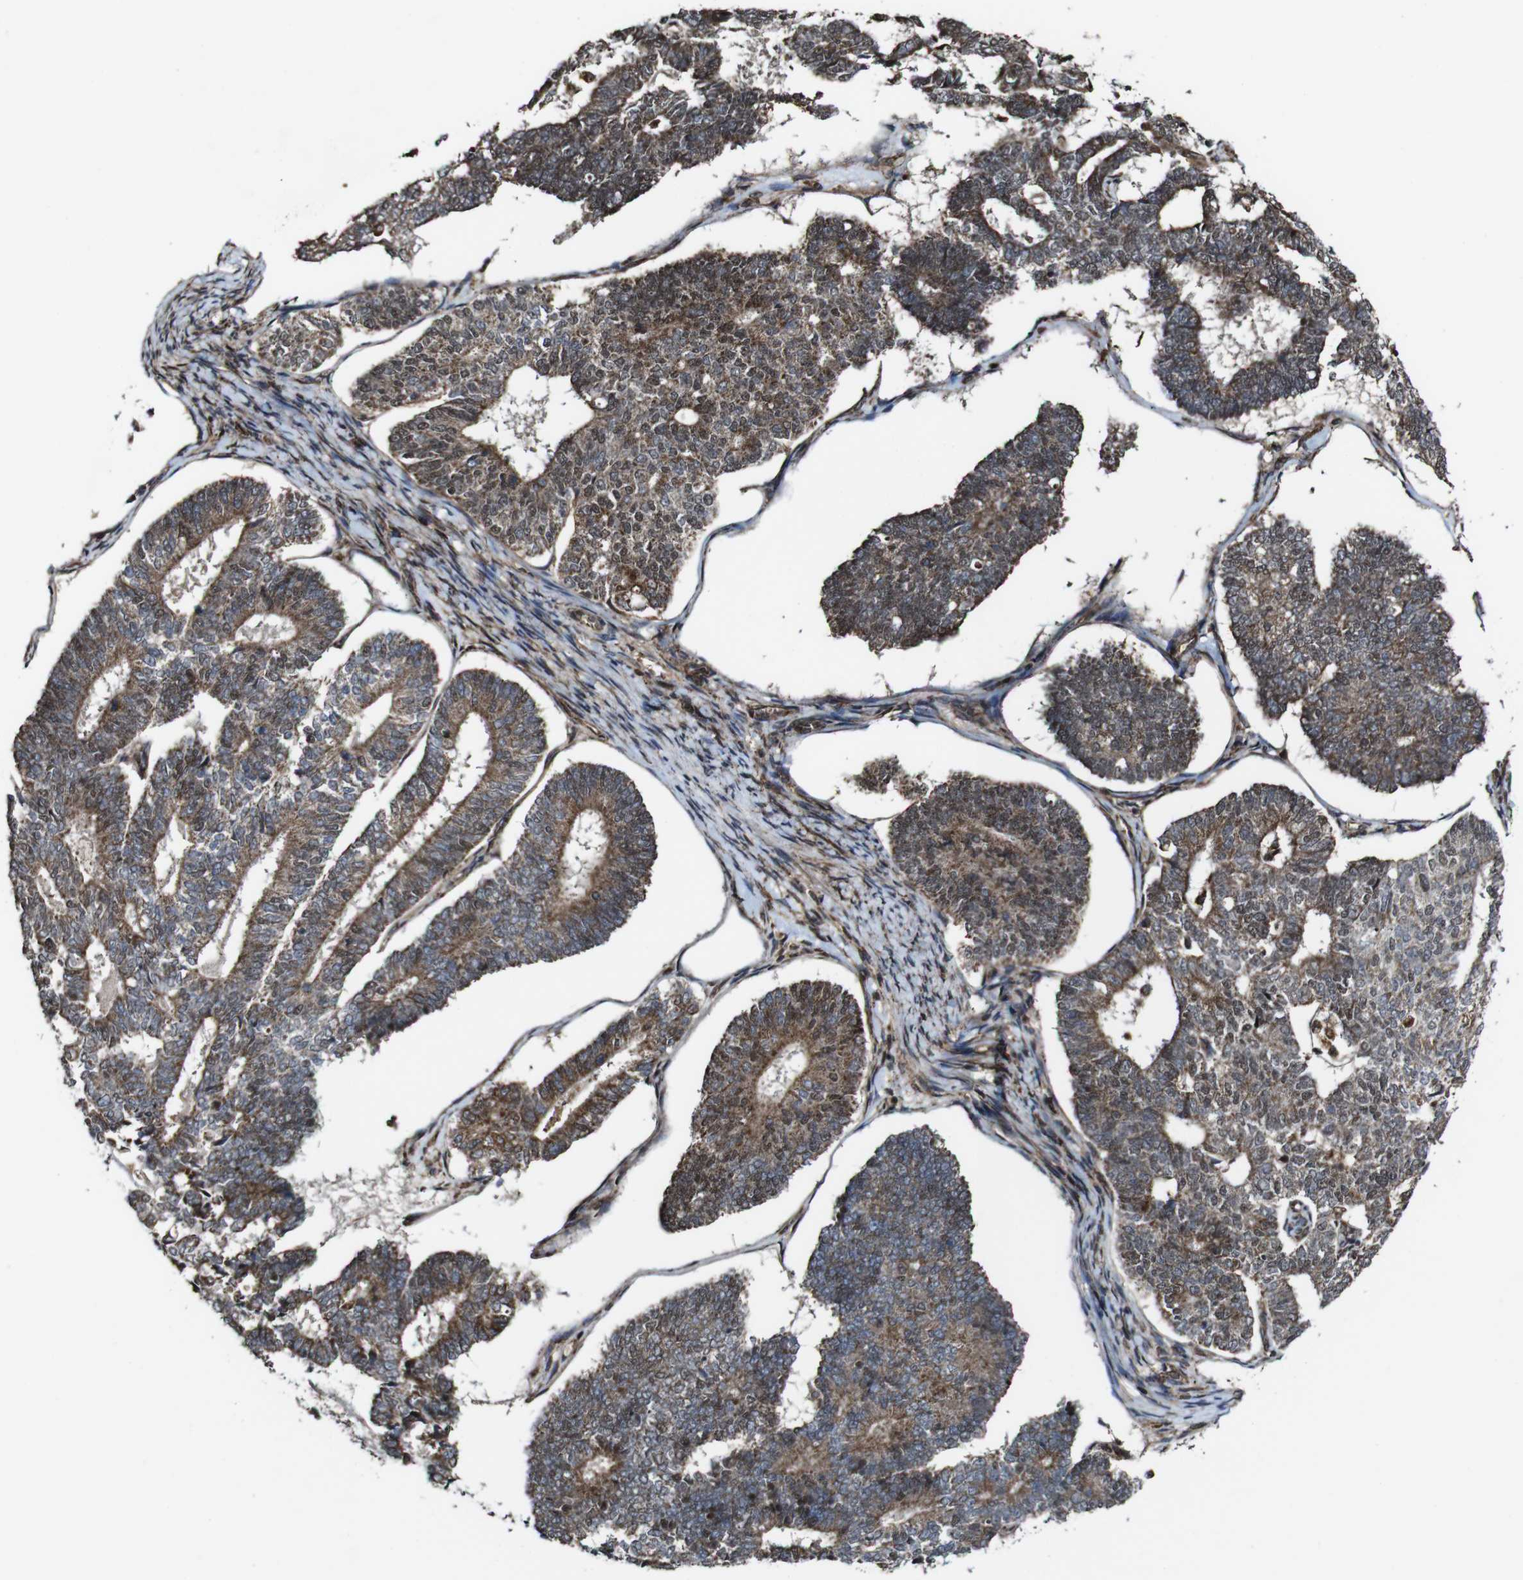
{"staining": {"intensity": "moderate", "quantity": ">75%", "location": "cytoplasmic/membranous,nuclear"}, "tissue": "endometrial cancer", "cell_type": "Tumor cells", "image_type": "cancer", "snomed": [{"axis": "morphology", "description": "Adenocarcinoma, NOS"}, {"axis": "topography", "description": "Endometrium"}], "caption": "Immunohistochemistry (IHC) histopathology image of human endometrial cancer stained for a protein (brown), which demonstrates medium levels of moderate cytoplasmic/membranous and nuclear expression in approximately >75% of tumor cells.", "gene": "BTN3A3", "patient": {"sex": "female", "age": 70}}